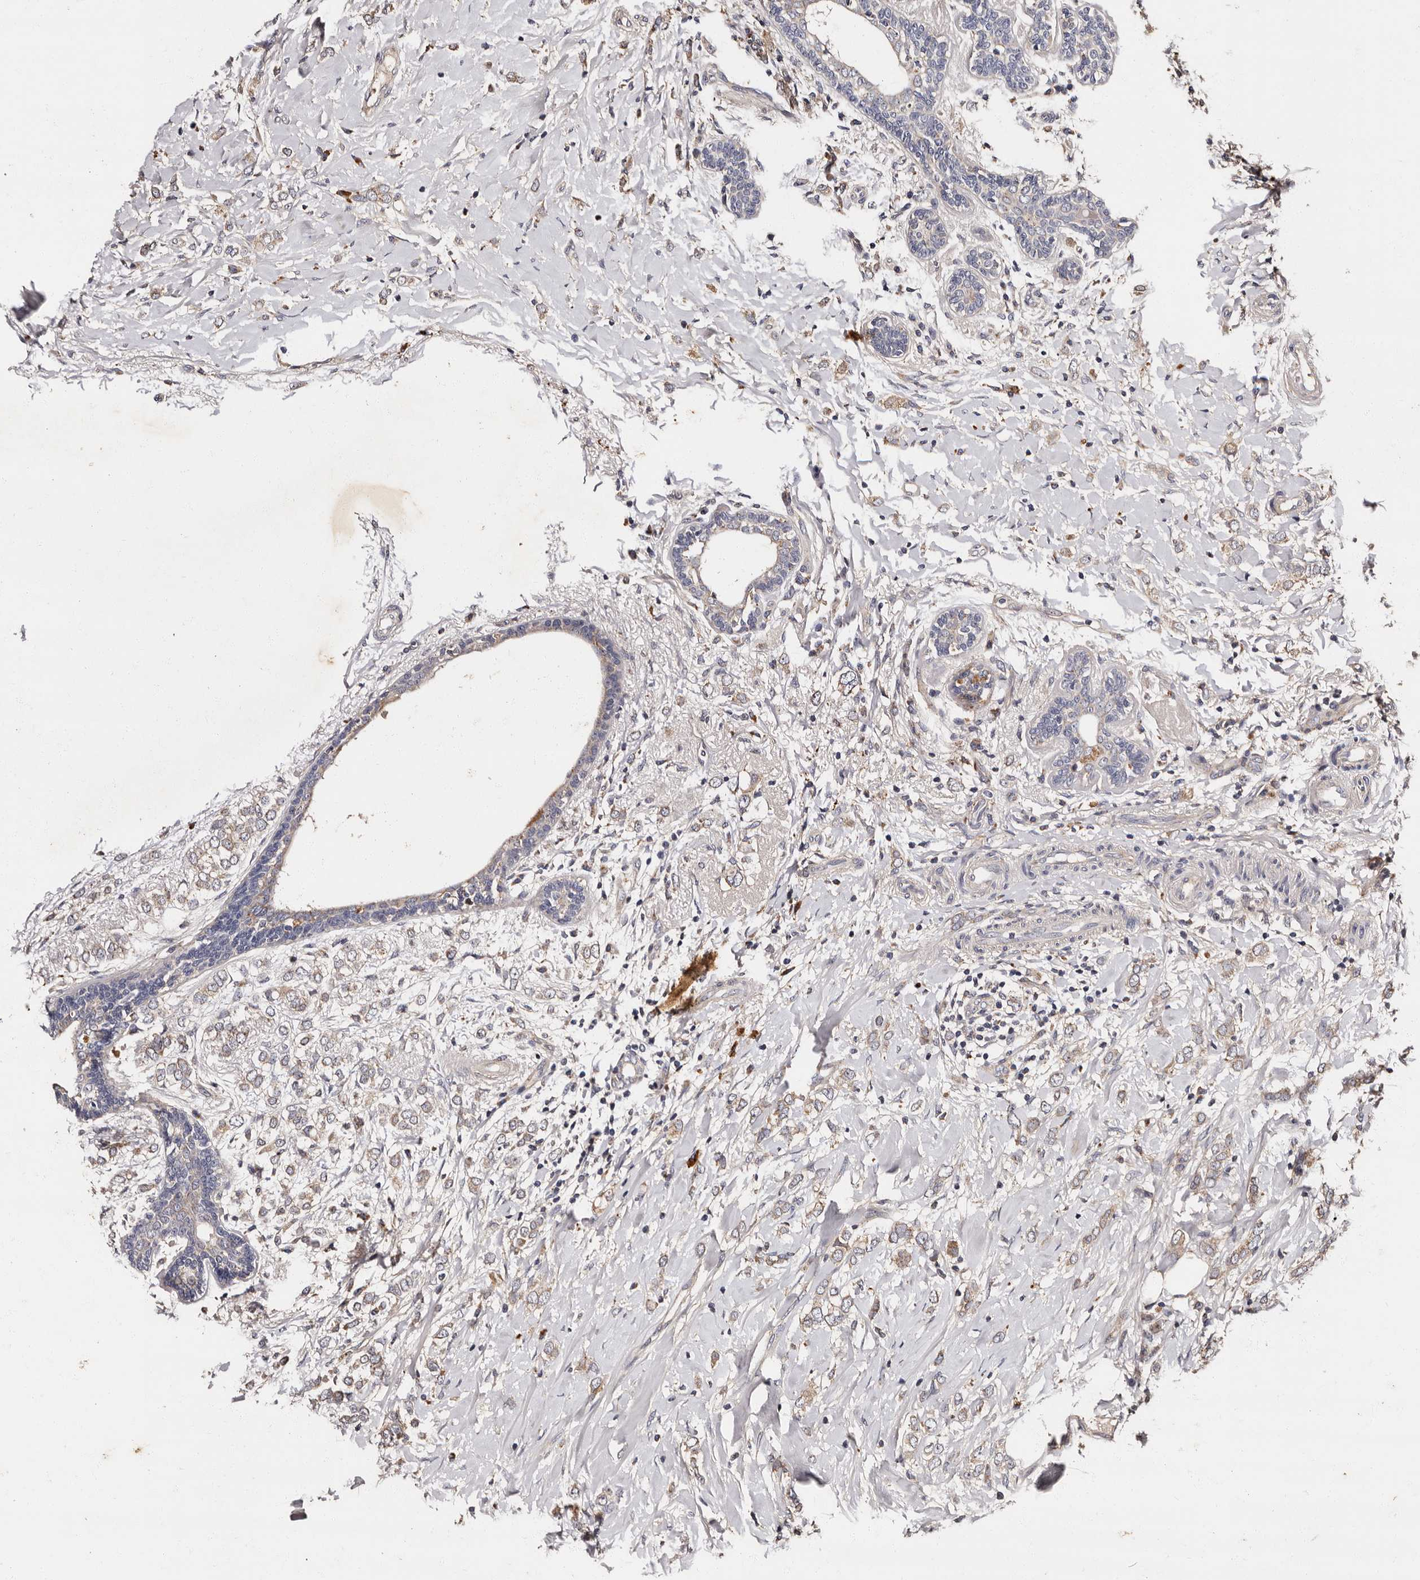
{"staining": {"intensity": "weak", "quantity": "25%-75%", "location": "cytoplasmic/membranous"}, "tissue": "breast cancer", "cell_type": "Tumor cells", "image_type": "cancer", "snomed": [{"axis": "morphology", "description": "Normal tissue, NOS"}, {"axis": "morphology", "description": "Lobular carcinoma"}, {"axis": "topography", "description": "Breast"}], "caption": "Immunohistochemistry (IHC) image of human lobular carcinoma (breast) stained for a protein (brown), which reveals low levels of weak cytoplasmic/membranous expression in approximately 25%-75% of tumor cells.", "gene": "ADCK5", "patient": {"sex": "female", "age": 47}}